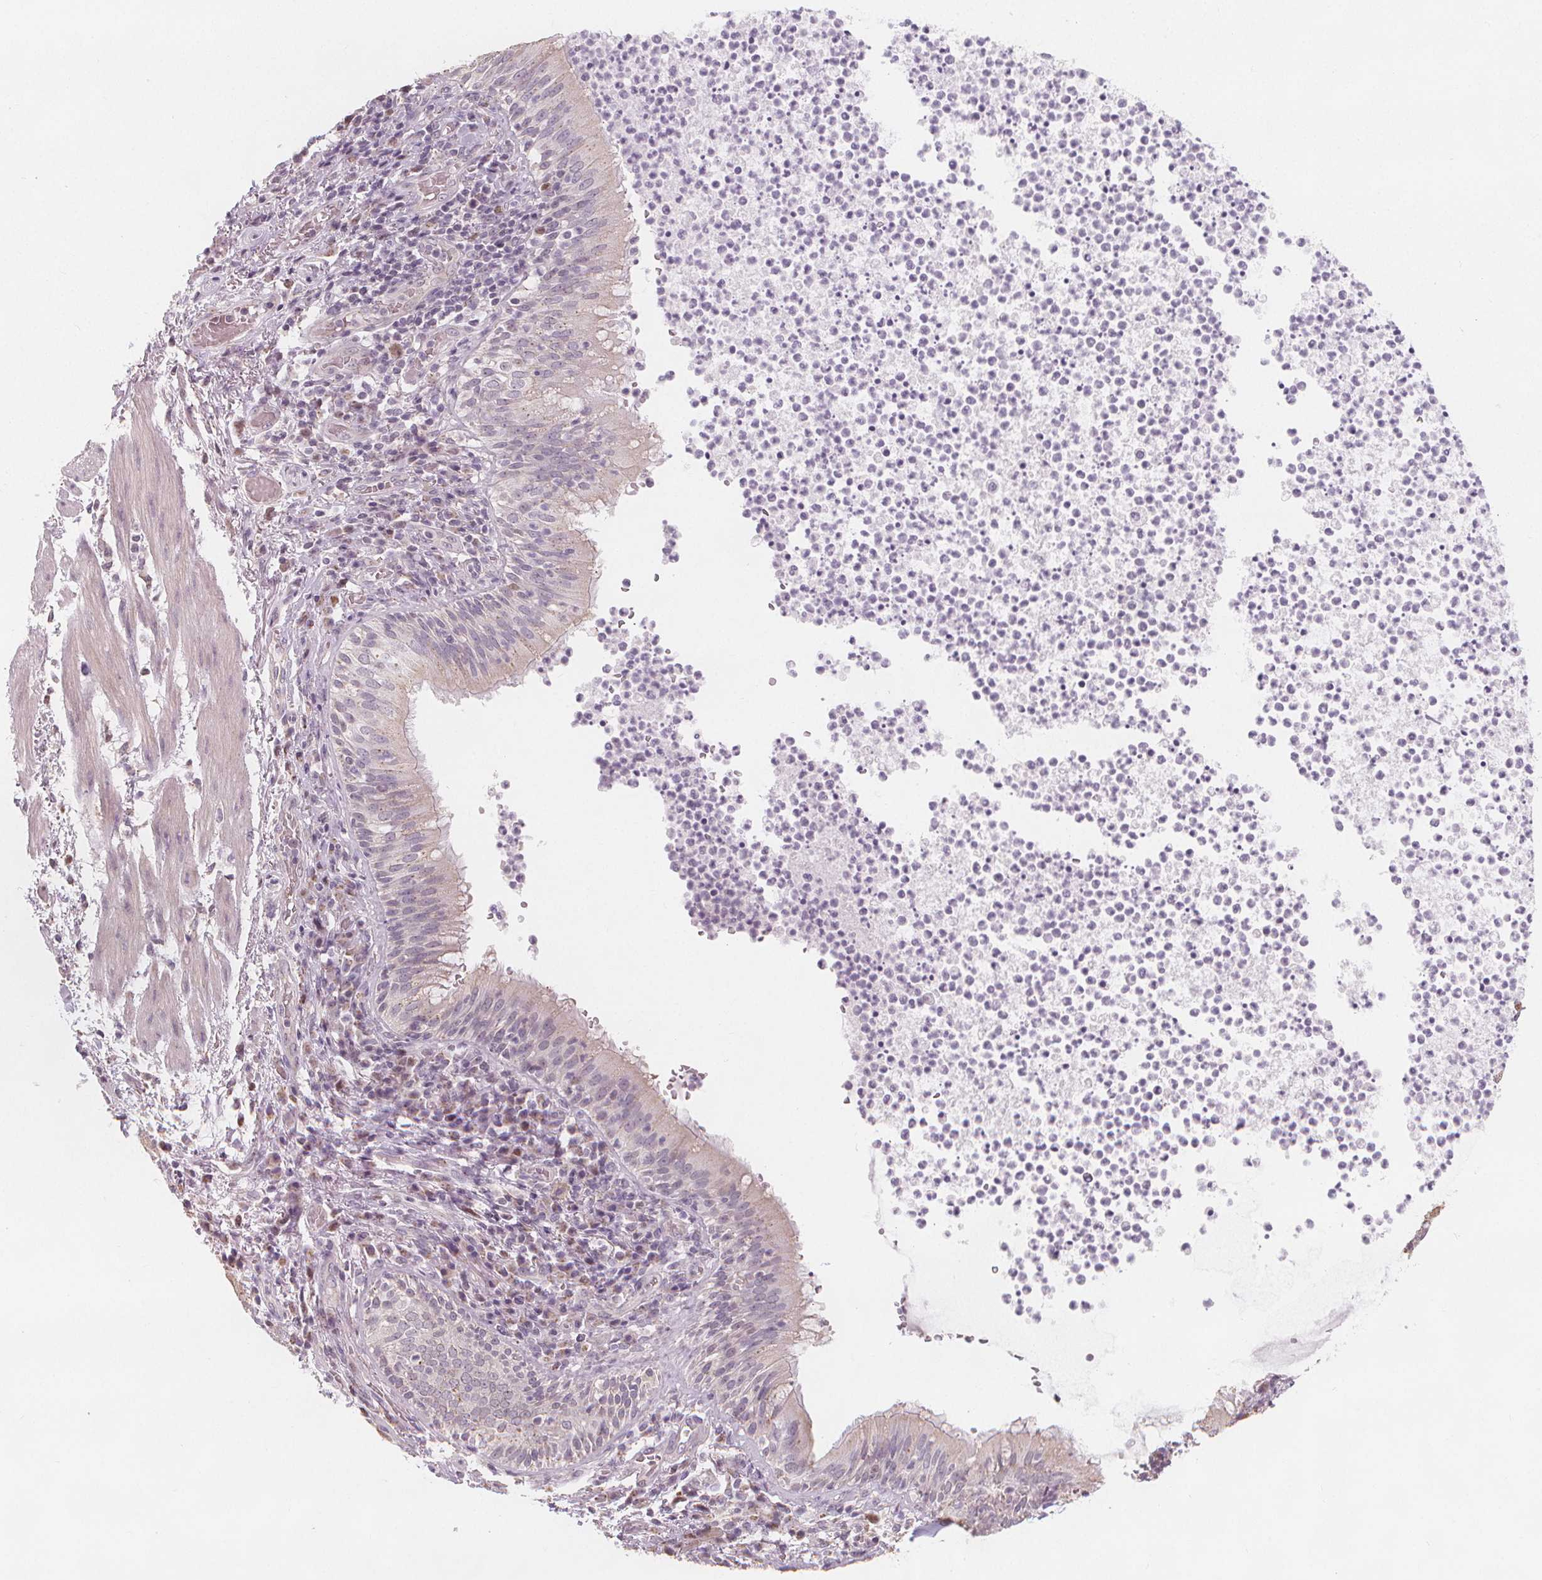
{"staining": {"intensity": "negative", "quantity": "none", "location": "none"}, "tissue": "bronchus", "cell_type": "Respiratory epithelial cells", "image_type": "normal", "snomed": [{"axis": "morphology", "description": "Normal tissue, NOS"}, {"axis": "topography", "description": "Lymph node"}, {"axis": "topography", "description": "Bronchus"}], "caption": "Benign bronchus was stained to show a protein in brown. There is no significant positivity in respiratory epithelial cells. (Immunohistochemistry, brightfield microscopy, high magnification).", "gene": "TIPIN", "patient": {"sex": "male", "age": 56}}